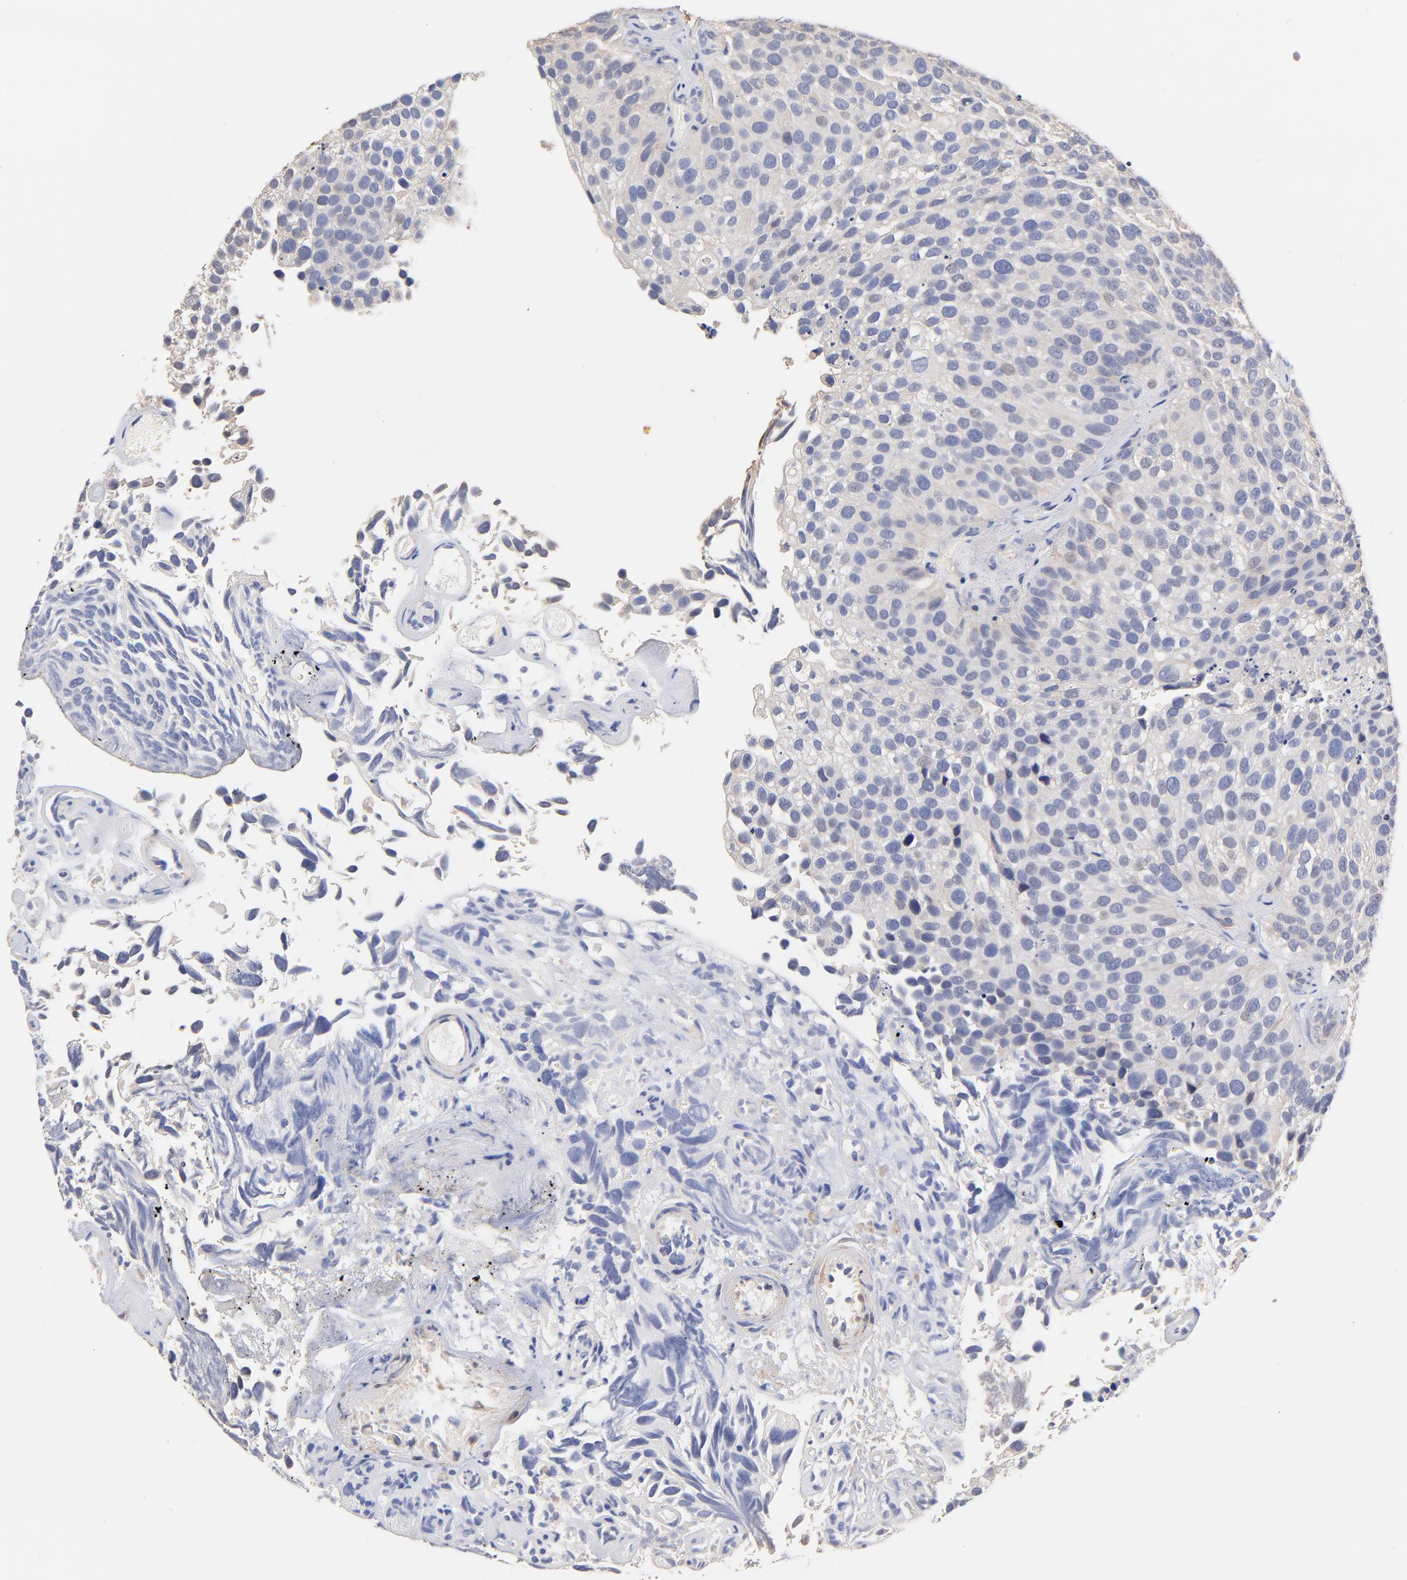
{"staining": {"intensity": "weak", "quantity": "<25%", "location": "cytoplasmic/membranous"}, "tissue": "urothelial cancer", "cell_type": "Tumor cells", "image_type": "cancer", "snomed": [{"axis": "morphology", "description": "Urothelial carcinoma, High grade"}, {"axis": "topography", "description": "Urinary bladder"}], "caption": "This histopathology image is of high-grade urothelial carcinoma stained with immunohistochemistry (IHC) to label a protein in brown with the nuclei are counter-stained blue. There is no positivity in tumor cells.", "gene": "TWNK", "patient": {"sex": "male", "age": 72}}